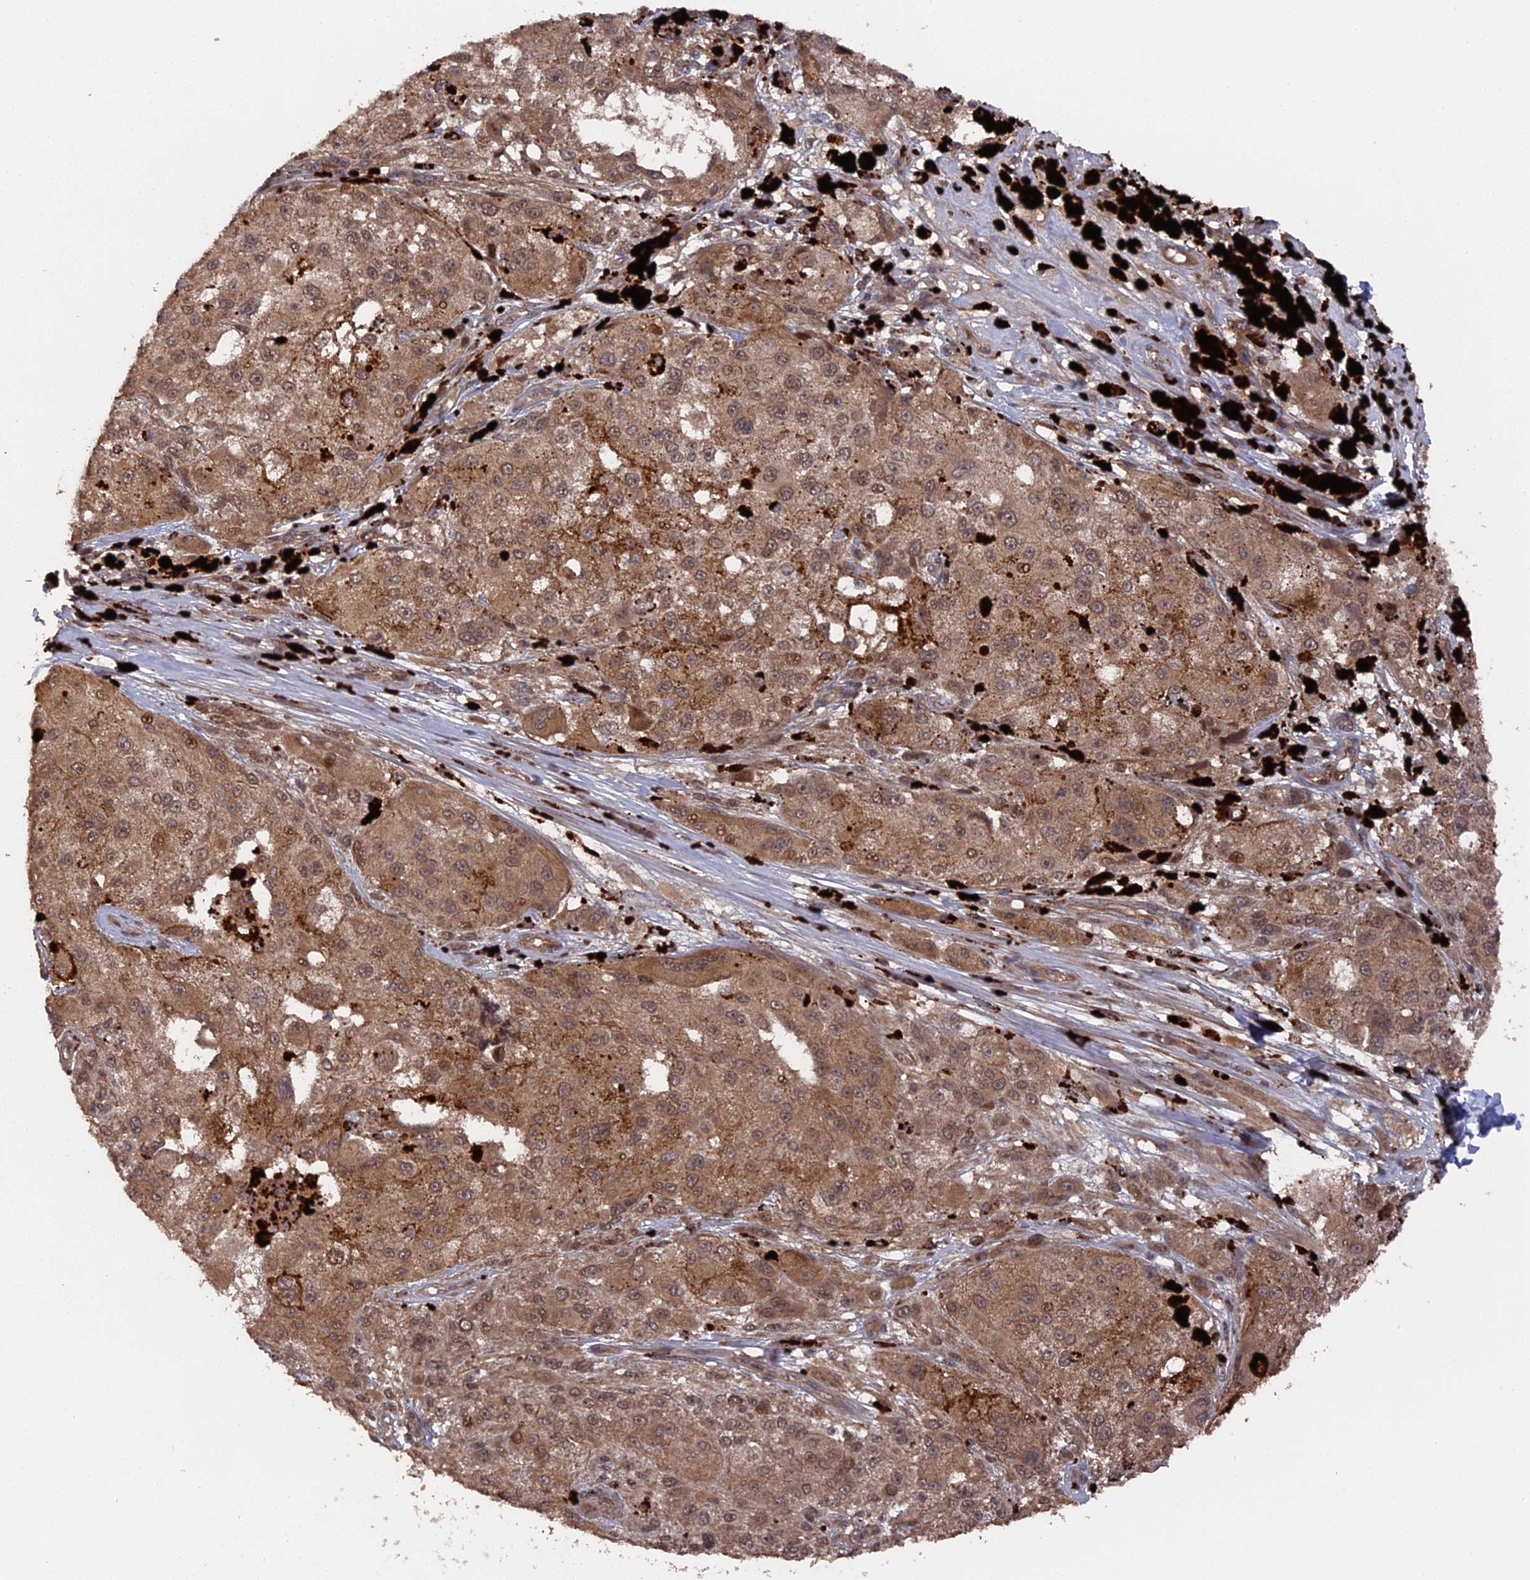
{"staining": {"intensity": "moderate", "quantity": ">75%", "location": "cytoplasmic/membranous,nuclear"}, "tissue": "melanoma", "cell_type": "Tumor cells", "image_type": "cancer", "snomed": [{"axis": "morphology", "description": "Necrosis, NOS"}, {"axis": "morphology", "description": "Malignant melanoma, NOS"}, {"axis": "topography", "description": "Skin"}], "caption": "About >75% of tumor cells in human malignant melanoma demonstrate moderate cytoplasmic/membranous and nuclear protein expression as visualized by brown immunohistochemical staining.", "gene": "TELO2", "patient": {"sex": "female", "age": 87}}